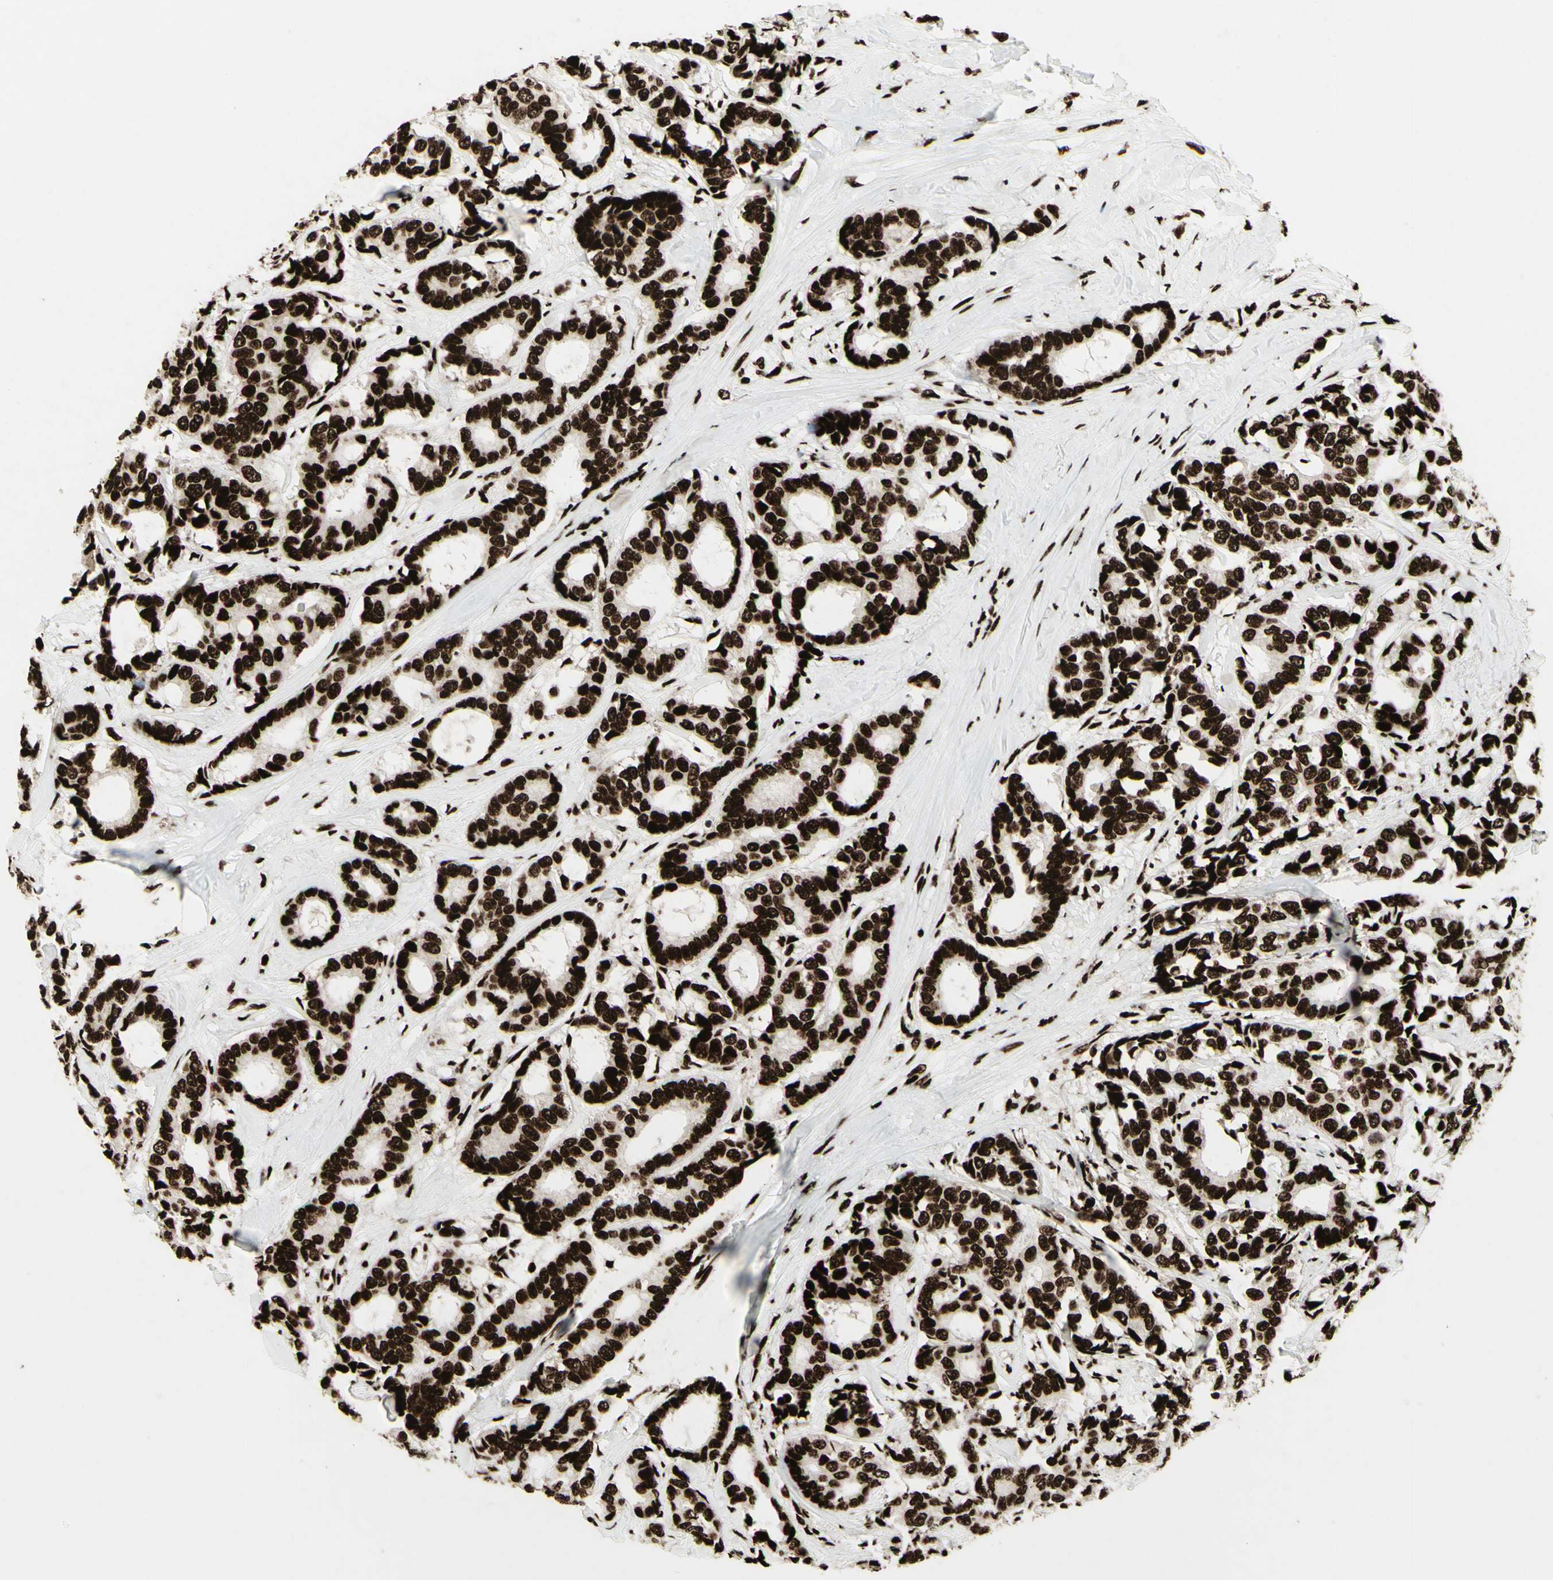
{"staining": {"intensity": "strong", "quantity": ">75%", "location": "nuclear"}, "tissue": "breast cancer", "cell_type": "Tumor cells", "image_type": "cancer", "snomed": [{"axis": "morphology", "description": "Duct carcinoma"}, {"axis": "topography", "description": "Breast"}], "caption": "Infiltrating ductal carcinoma (breast) was stained to show a protein in brown. There is high levels of strong nuclear positivity in approximately >75% of tumor cells. The staining is performed using DAB brown chromogen to label protein expression. The nuclei are counter-stained blue using hematoxylin.", "gene": "U2AF2", "patient": {"sex": "female", "age": 87}}